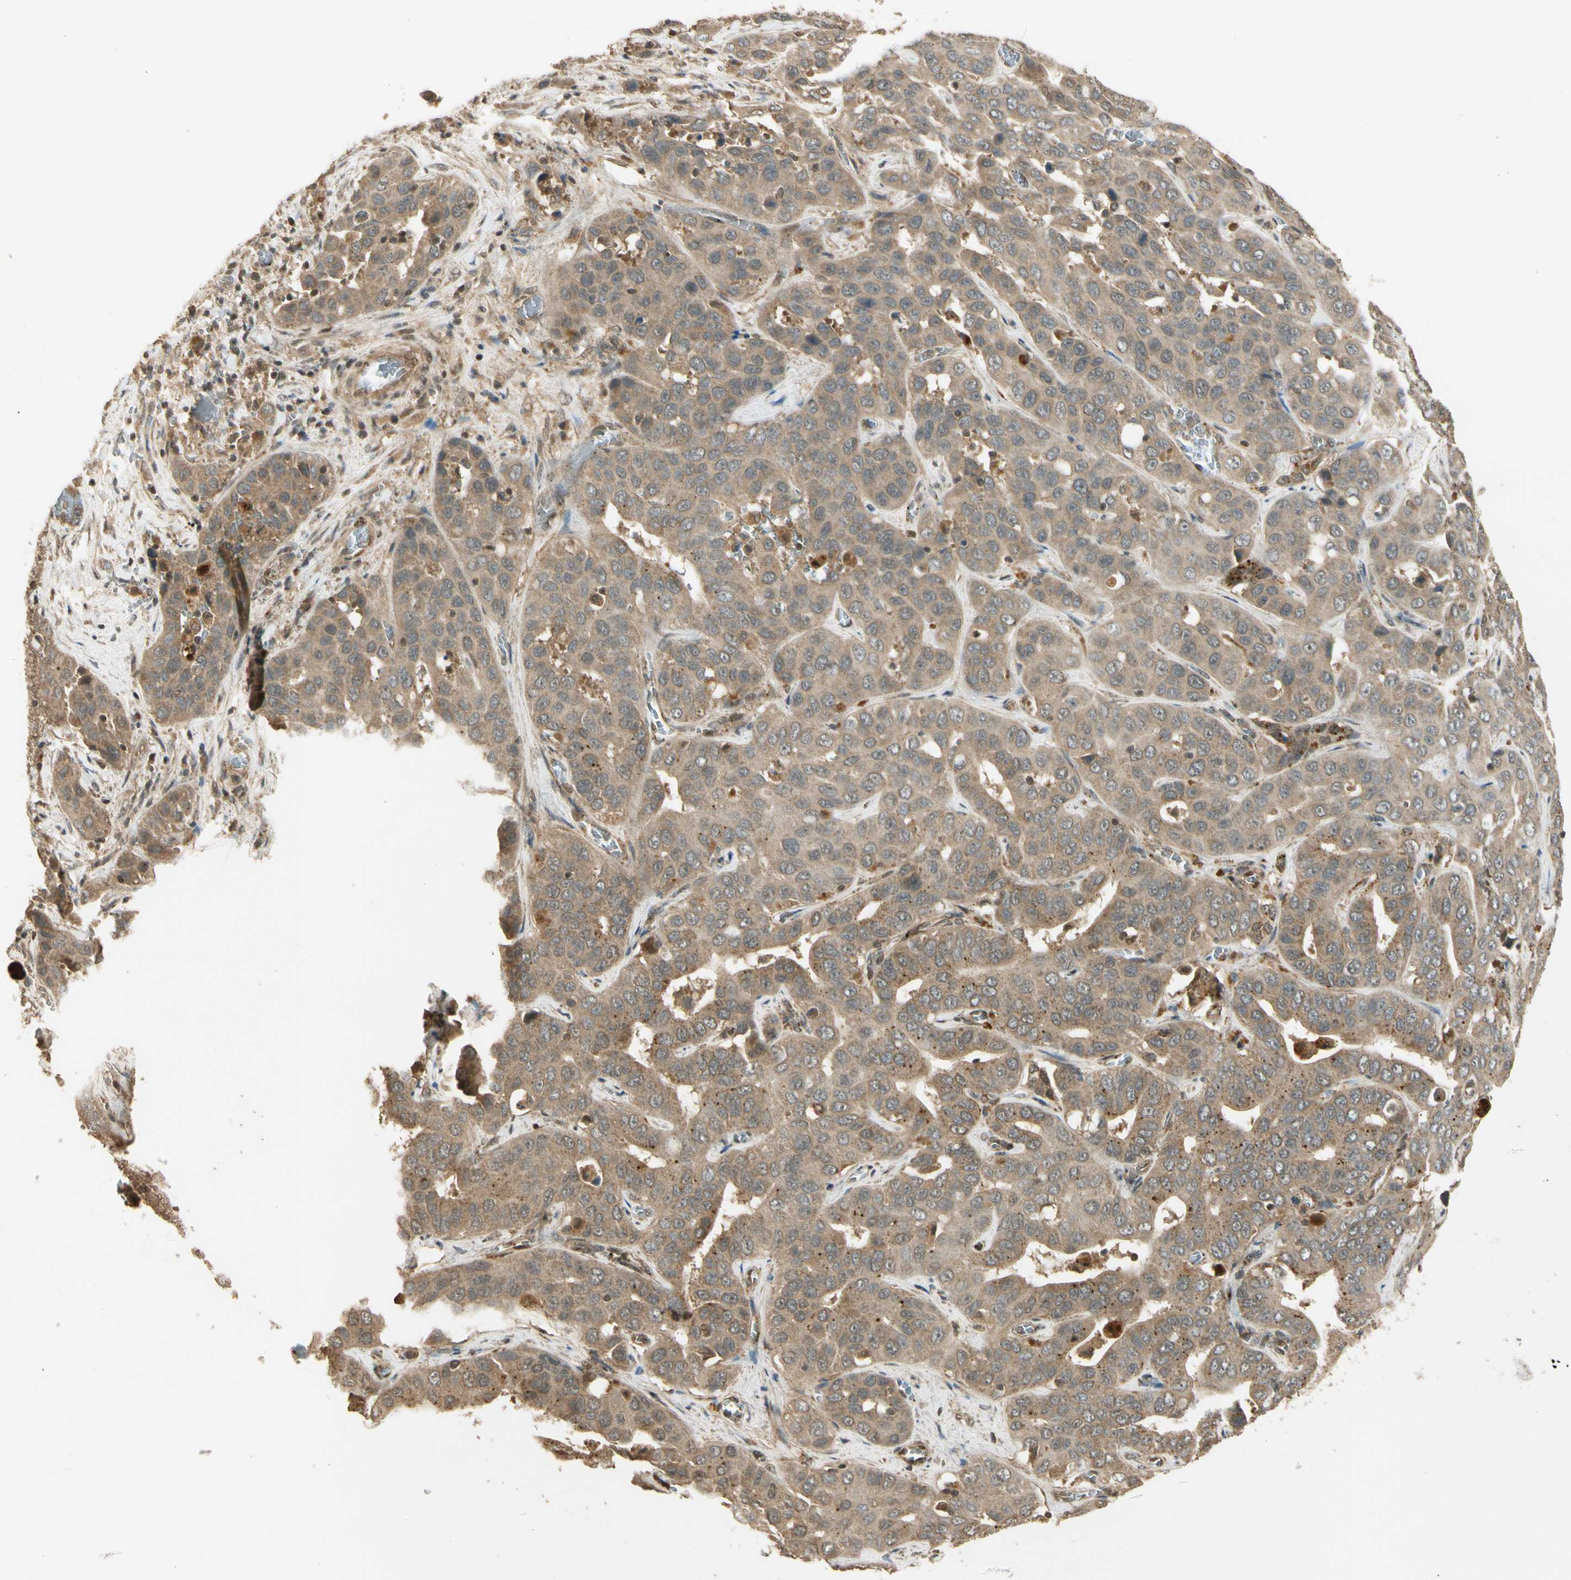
{"staining": {"intensity": "moderate", "quantity": ">75%", "location": "cytoplasmic/membranous"}, "tissue": "liver cancer", "cell_type": "Tumor cells", "image_type": "cancer", "snomed": [{"axis": "morphology", "description": "Cholangiocarcinoma"}, {"axis": "topography", "description": "Liver"}], "caption": "Immunohistochemical staining of liver cancer (cholangiocarcinoma) reveals moderate cytoplasmic/membranous protein staining in about >75% of tumor cells. The staining is performed using DAB (3,3'-diaminobenzidine) brown chromogen to label protein expression. The nuclei are counter-stained blue using hematoxylin.", "gene": "GMEB2", "patient": {"sex": "female", "age": 52}}